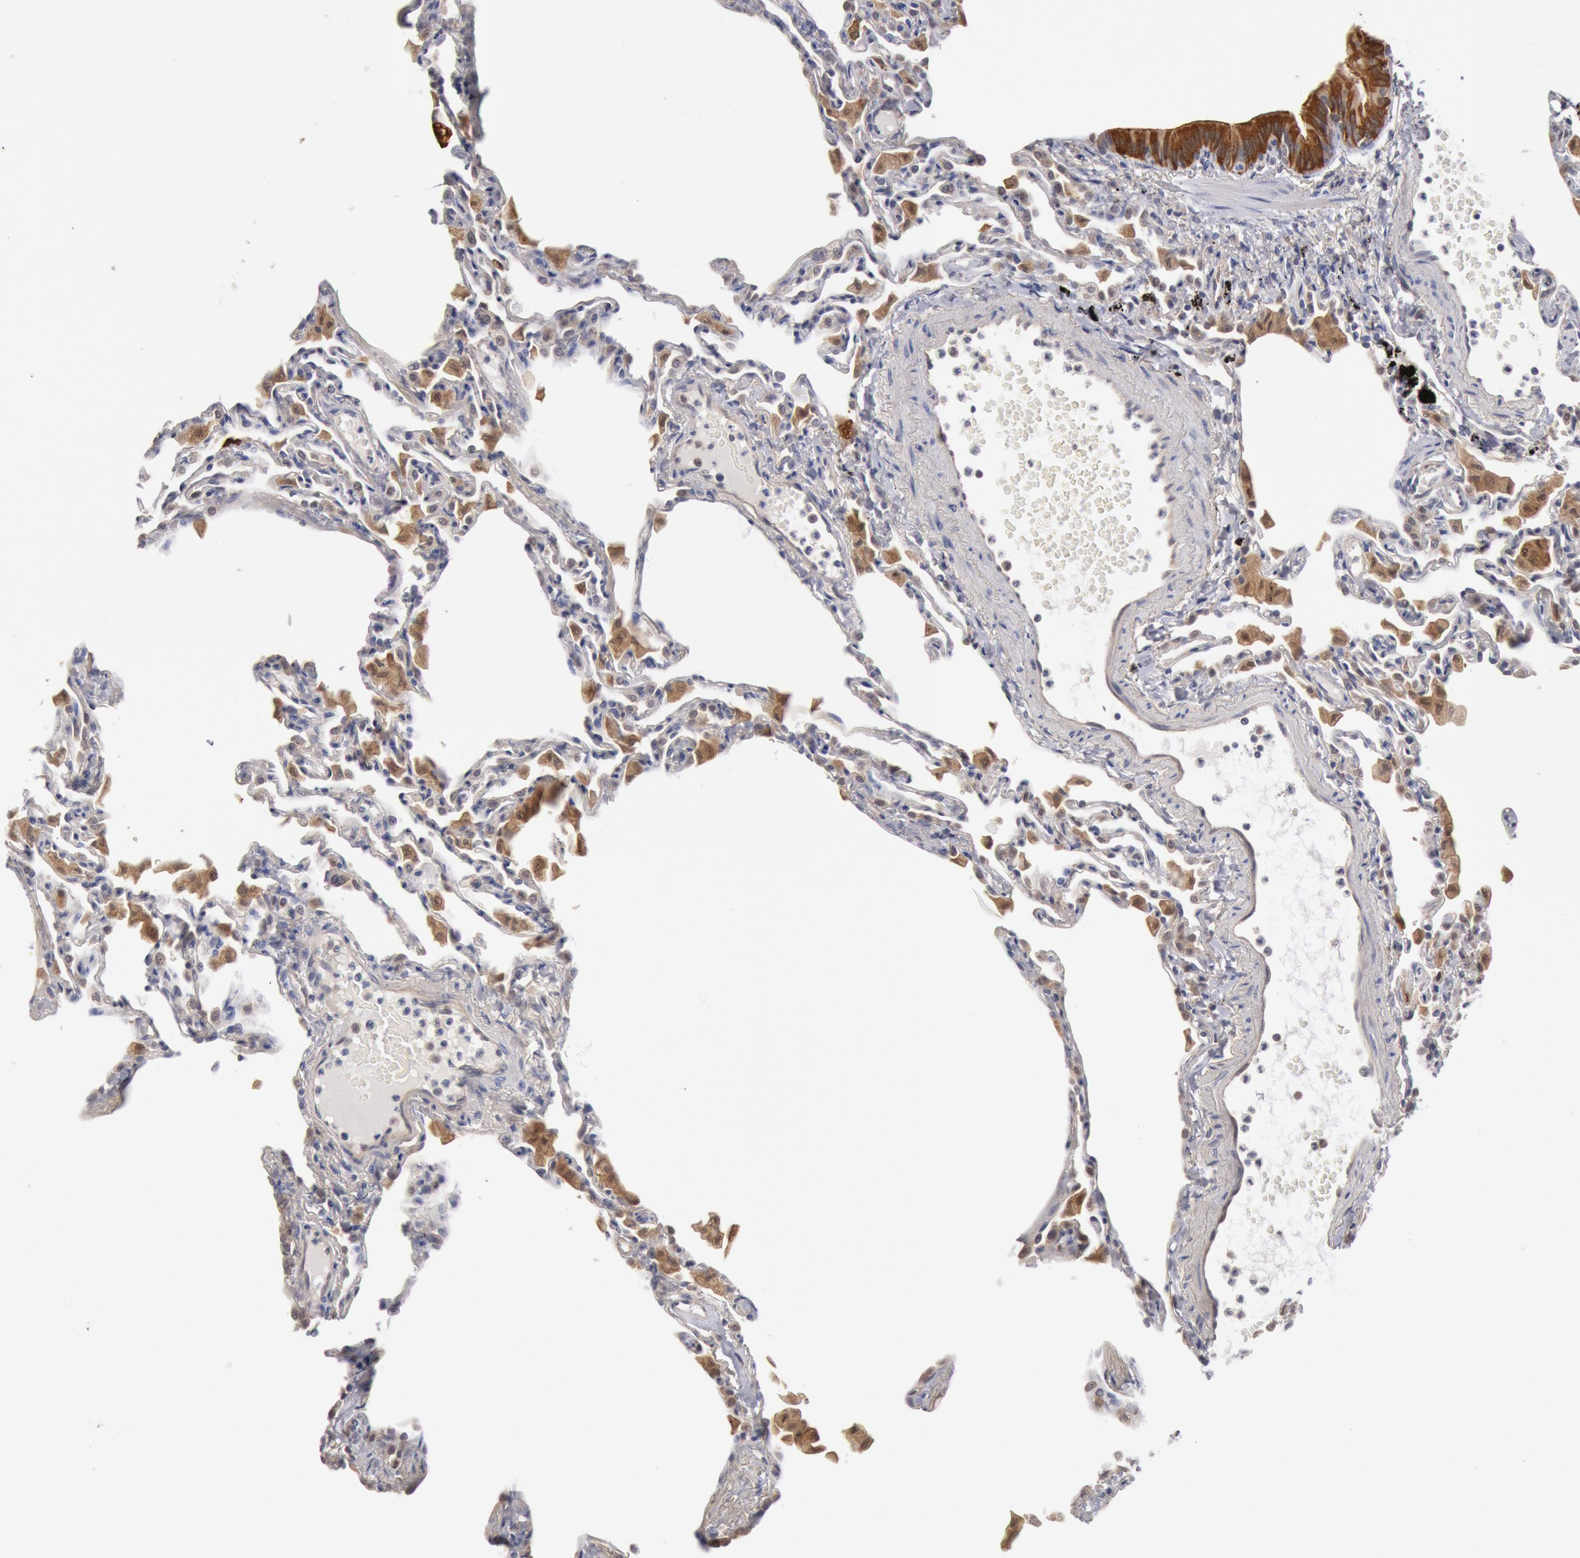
{"staining": {"intensity": "moderate", "quantity": "25%-75%", "location": "cytoplasmic/membranous"}, "tissue": "lung", "cell_type": "Alveolar cells", "image_type": "normal", "snomed": [{"axis": "morphology", "description": "Normal tissue, NOS"}, {"axis": "topography", "description": "Lung"}], "caption": "Immunohistochemistry (DAB (3,3'-diaminobenzidine)) staining of unremarkable human lung demonstrates moderate cytoplasmic/membranous protein staining in about 25%-75% of alveolar cells. (brown staining indicates protein expression, while blue staining denotes nuclei).", "gene": "DNAJA1", "patient": {"sex": "female", "age": 49}}